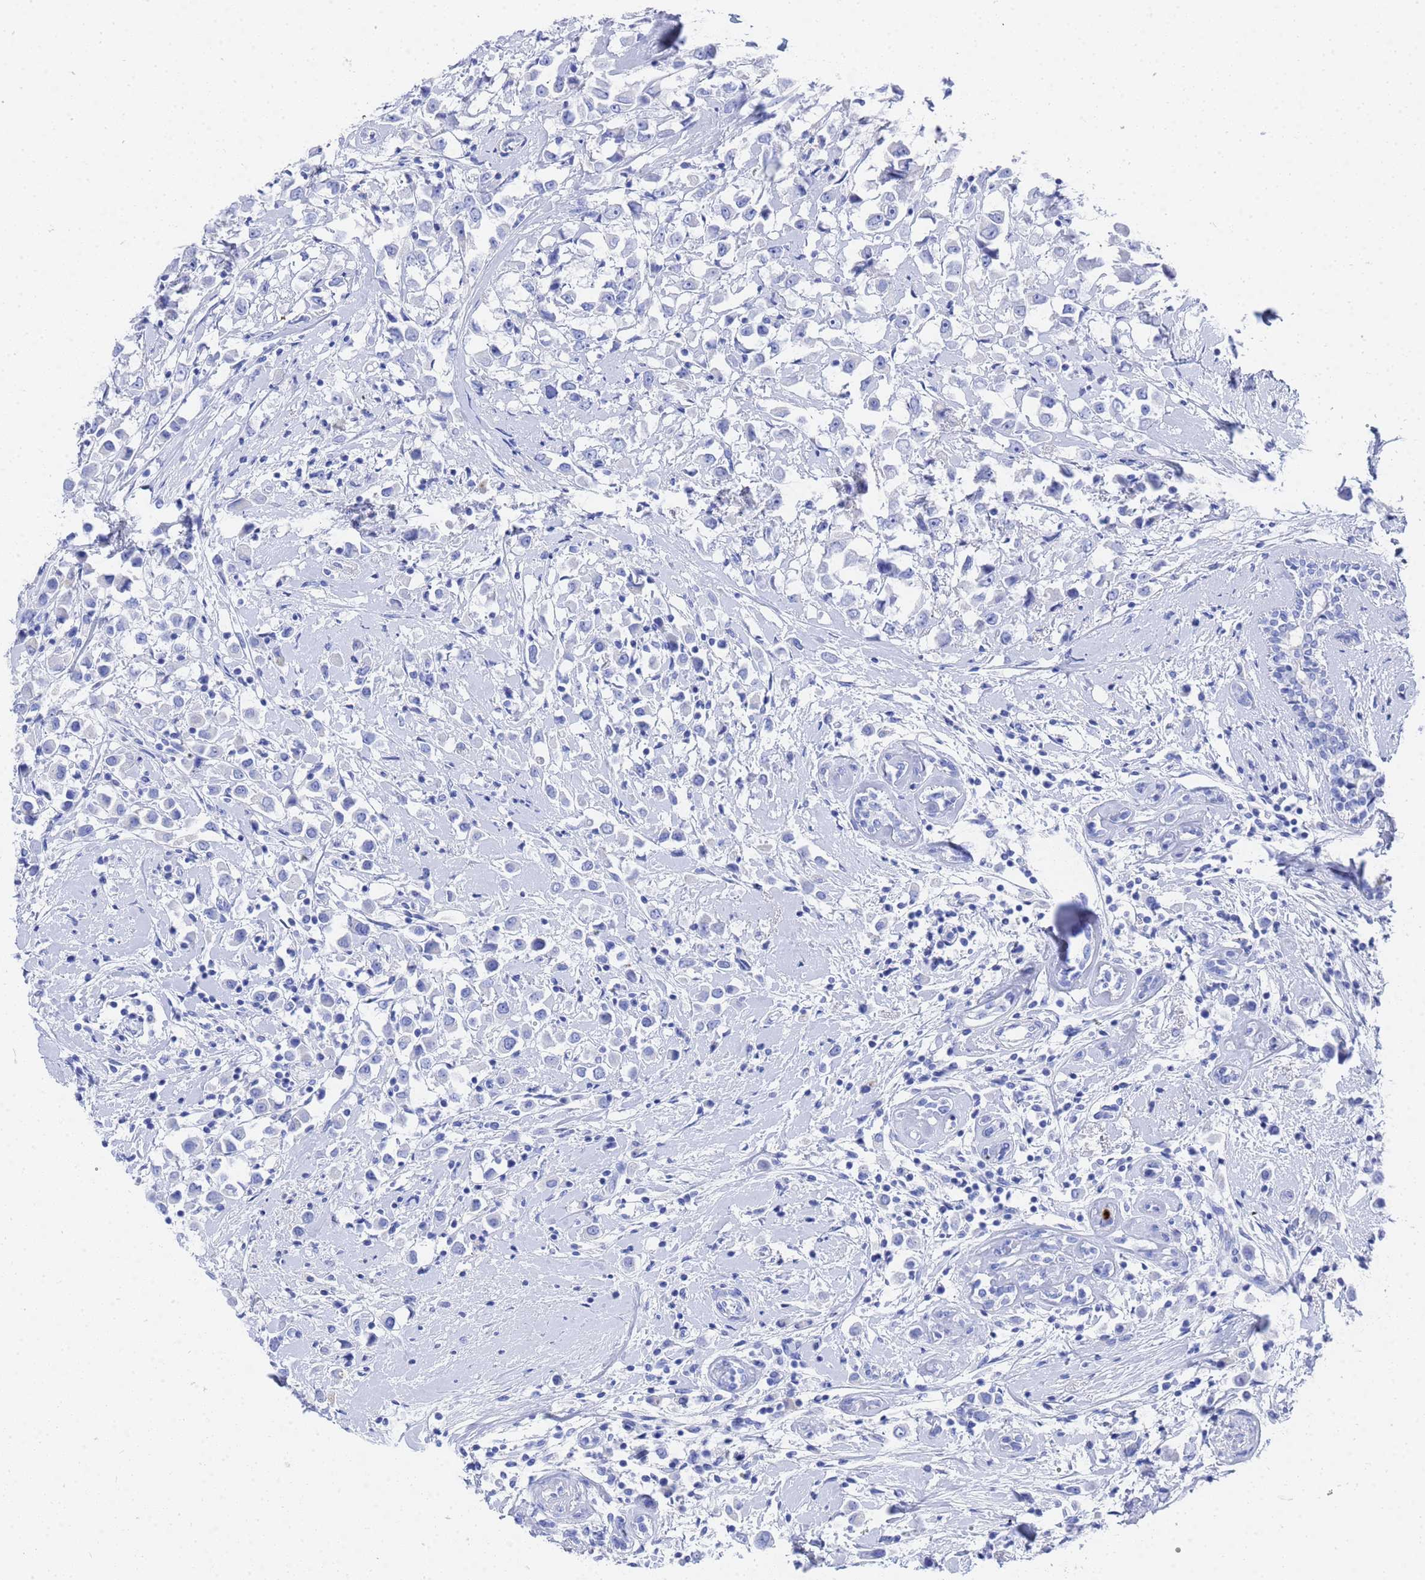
{"staining": {"intensity": "negative", "quantity": "none", "location": "none"}, "tissue": "breast cancer", "cell_type": "Tumor cells", "image_type": "cancer", "snomed": [{"axis": "morphology", "description": "Duct carcinoma"}, {"axis": "topography", "description": "Breast"}], "caption": "Tumor cells are negative for protein expression in human breast cancer (intraductal carcinoma).", "gene": "GGT1", "patient": {"sex": "female", "age": 87}}